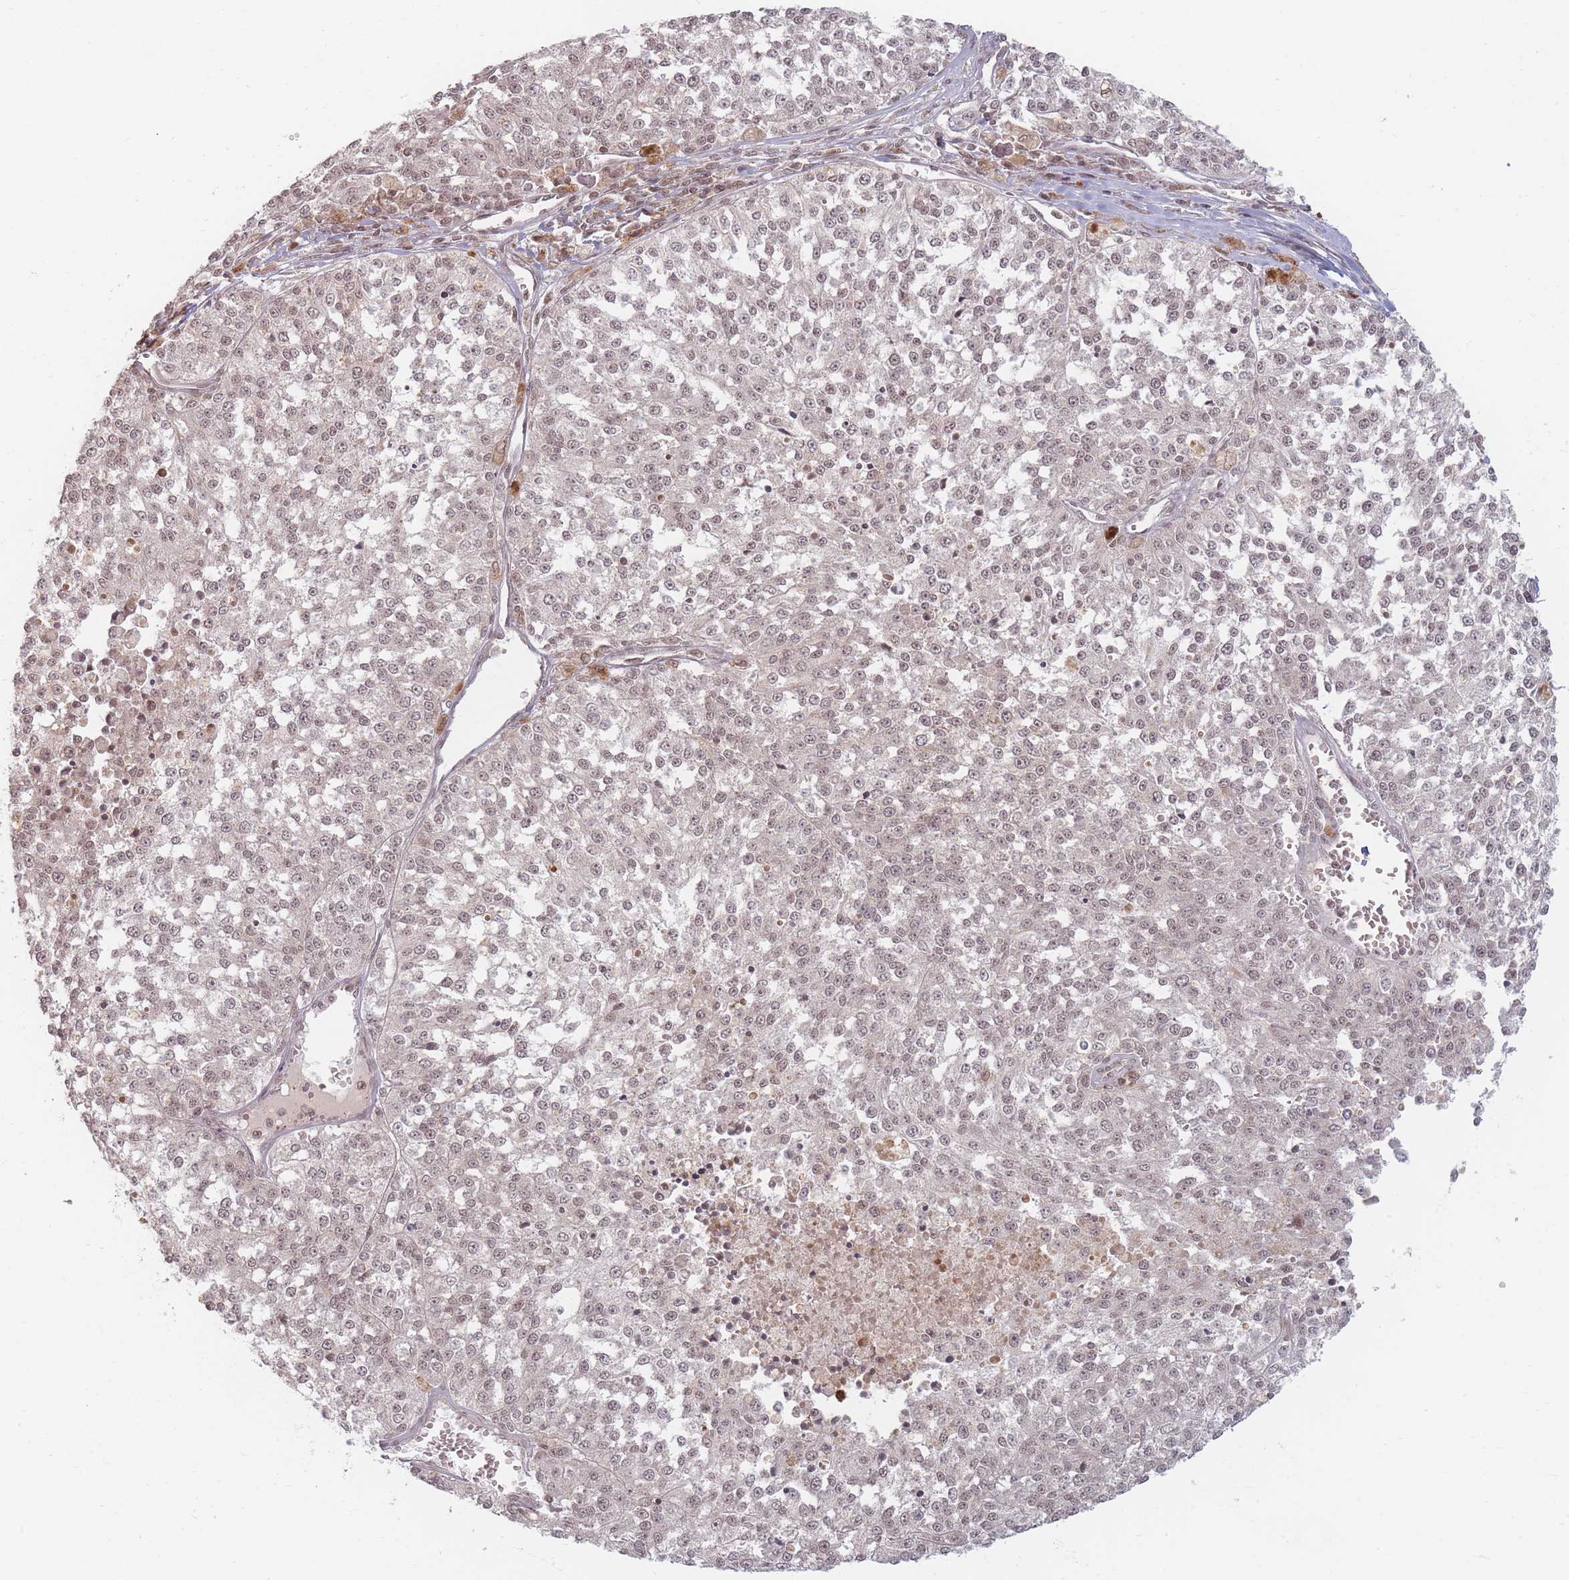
{"staining": {"intensity": "weak", "quantity": ">75%", "location": "nuclear"}, "tissue": "melanoma", "cell_type": "Tumor cells", "image_type": "cancer", "snomed": [{"axis": "morphology", "description": "Malignant melanoma, NOS"}, {"axis": "topography", "description": "Skin"}], "caption": "Brown immunohistochemical staining in human malignant melanoma exhibits weak nuclear positivity in about >75% of tumor cells. (DAB (3,3'-diaminobenzidine) IHC with brightfield microscopy, high magnification).", "gene": "SPATA45", "patient": {"sex": "female", "age": 64}}